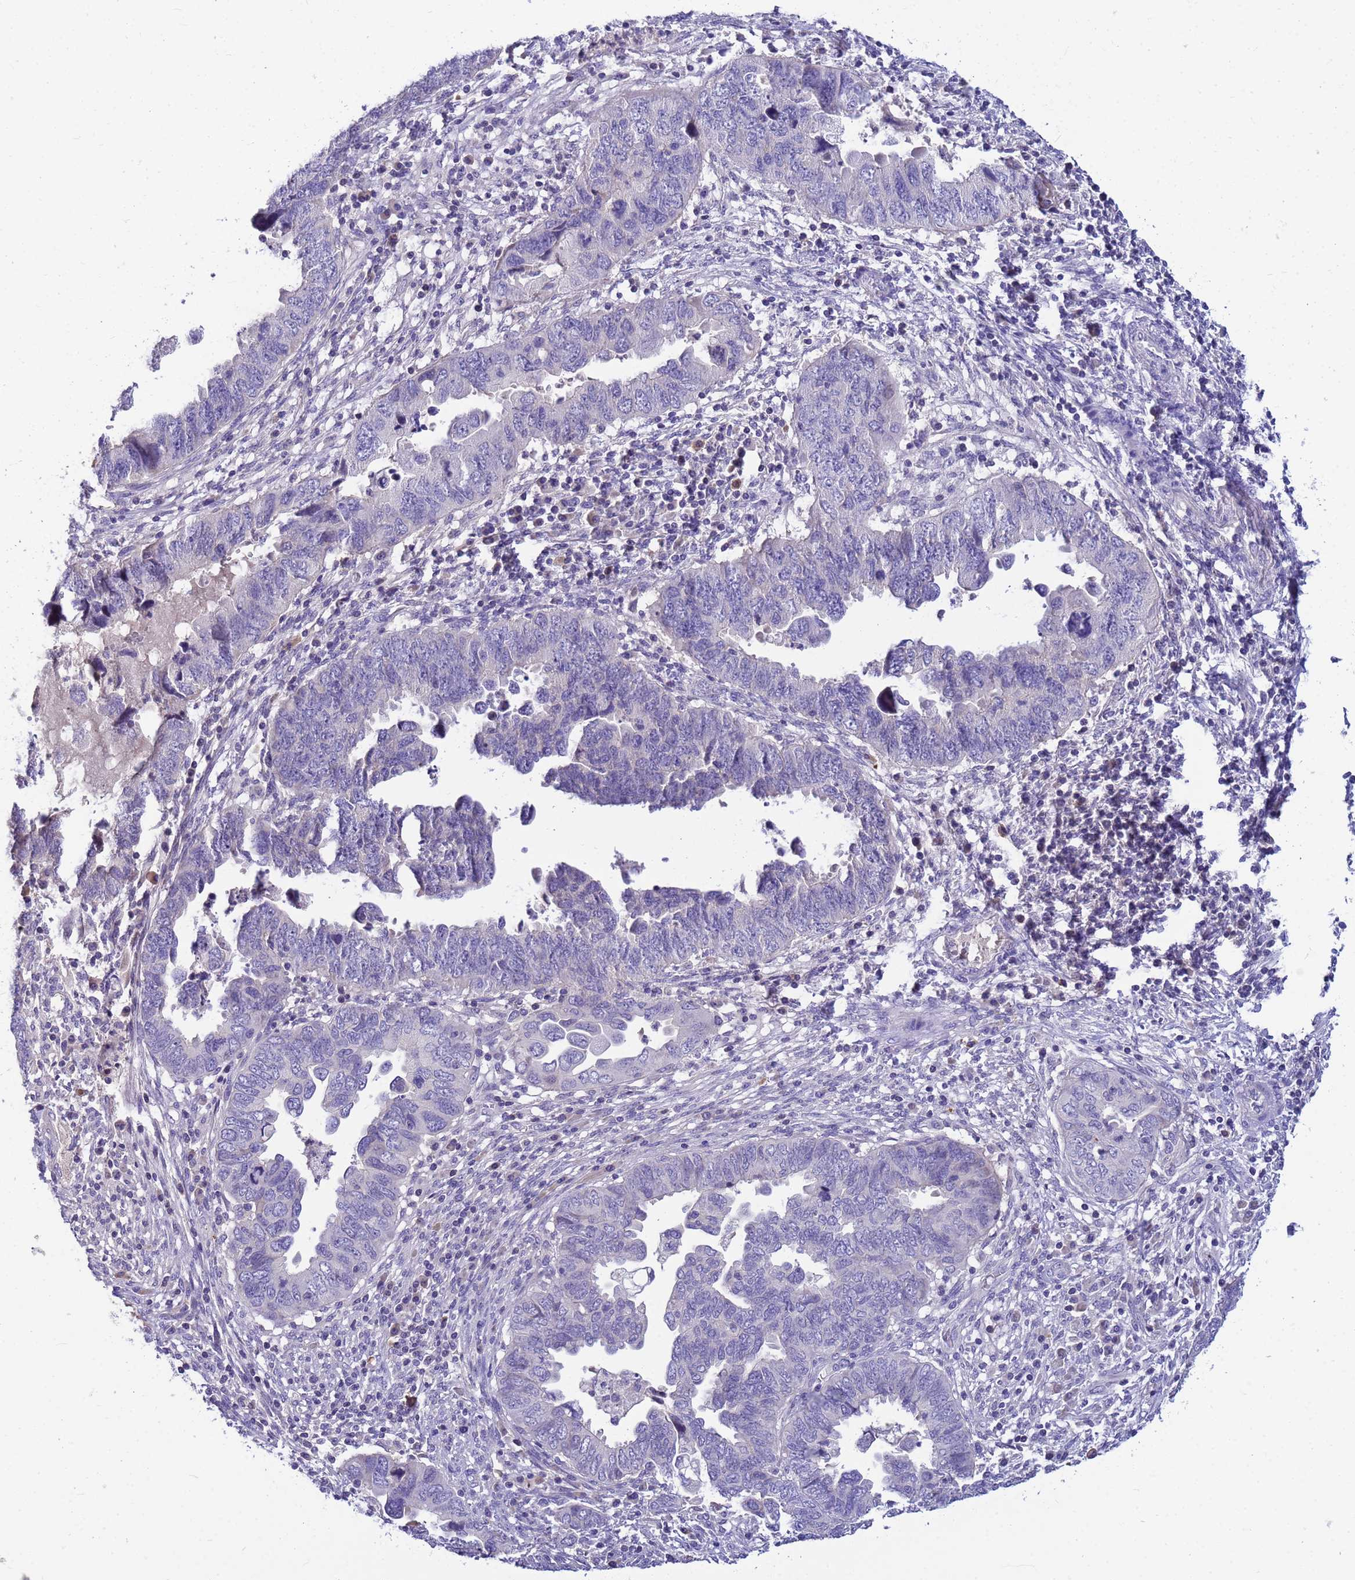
{"staining": {"intensity": "negative", "quantity": "none", "location": "none"}, "tissue": "endometrial cancer", "cell_type": "Tumor cells", "image_type": "cancer", "snomed": [{"axis": "morphology", "description": "Adenocarcinoma, NOS"}, {"axis": "topography", "description": "Endometrium"}], "caption": "A high-resolution image shows immunohistochemistry (IHC) staining of endometrial cancer, which displays no significant staining in tumor cells. (DAB immunohistochemistry (IHC) visualized using brightfield microscopy, high magnification).", "gene": "DPRX", "patient": {"sex": "female", "age": 79}}